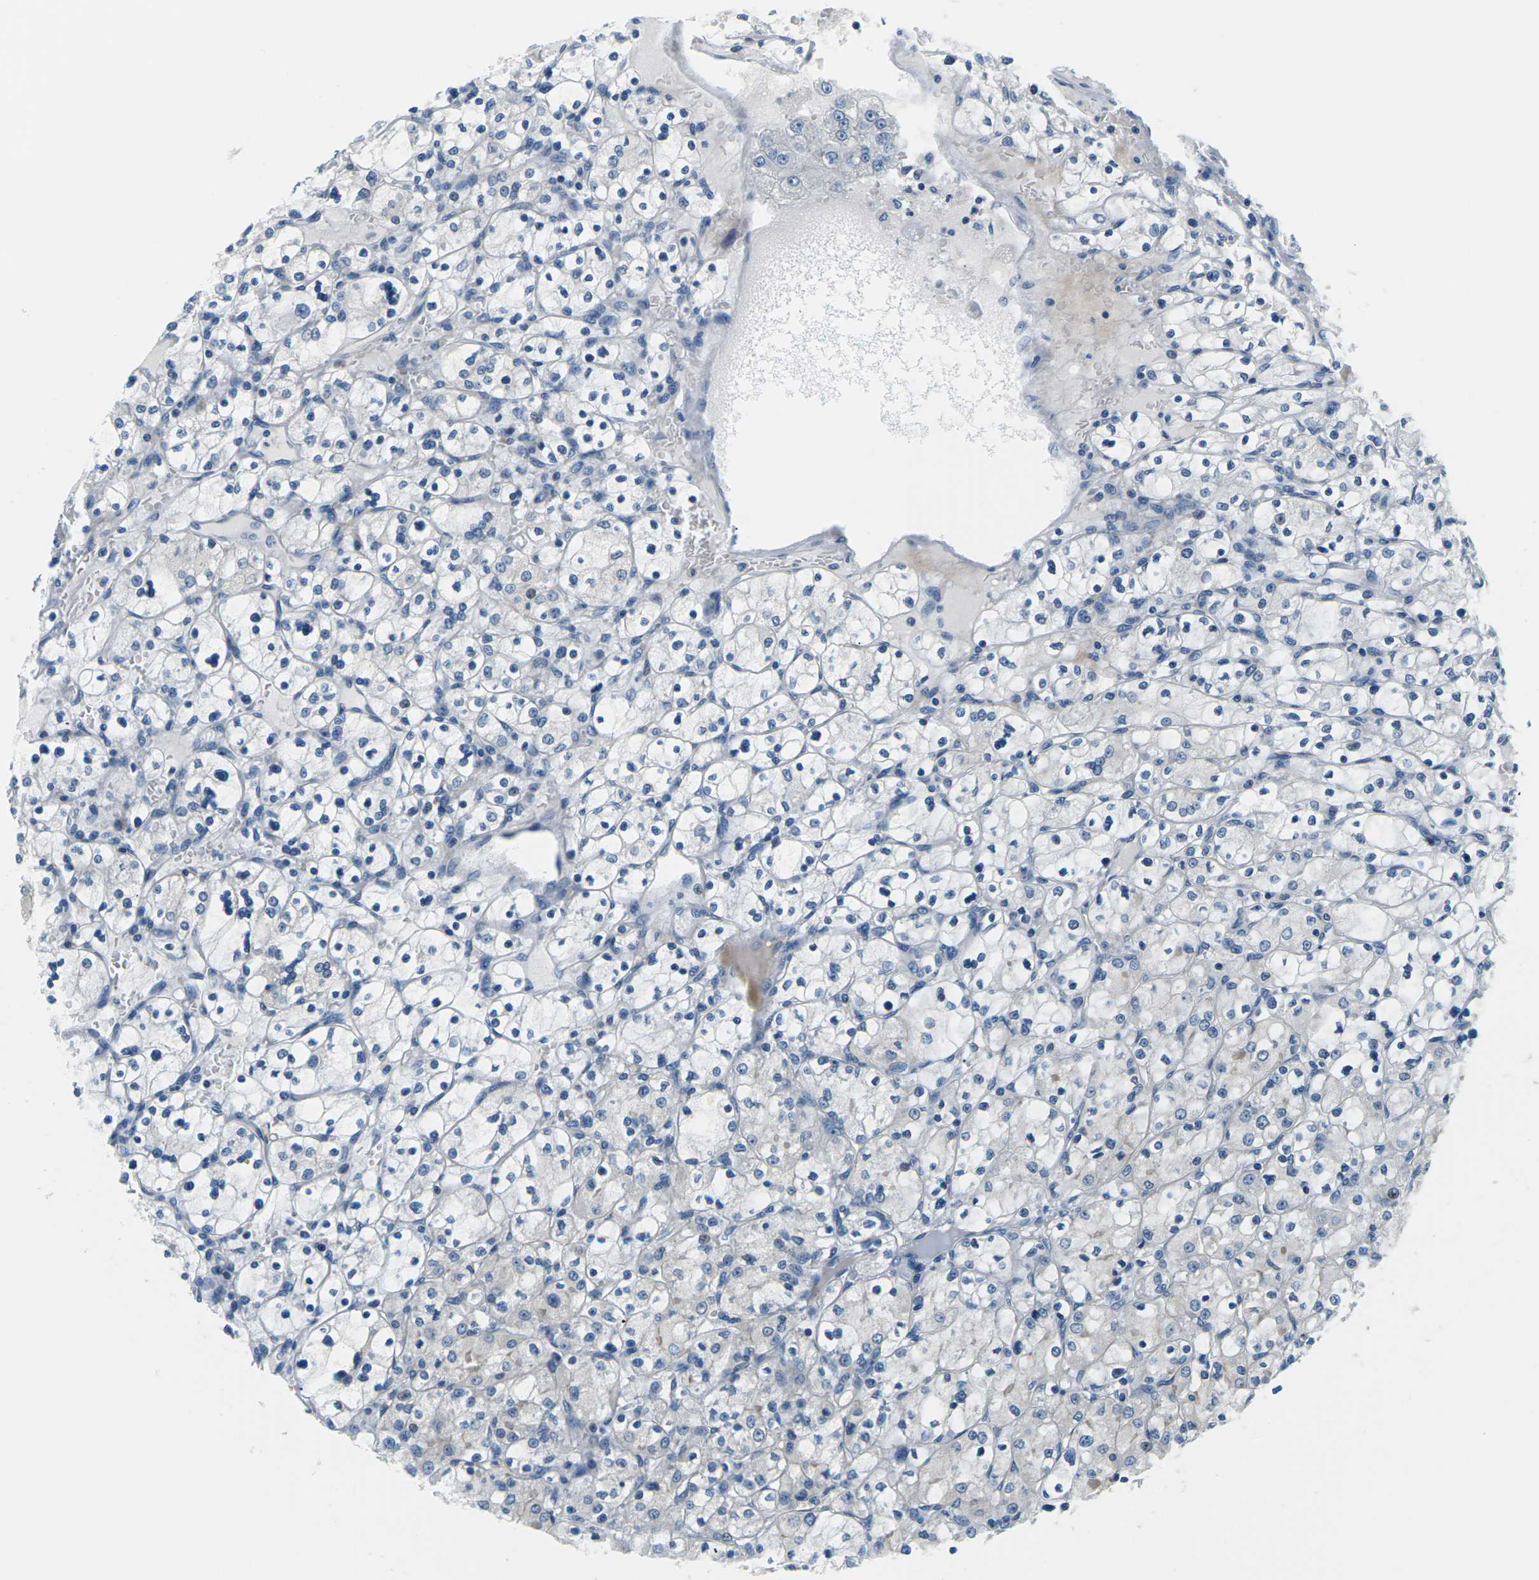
{"staining": {"intensity": "negative", "quantity": "none", "location": "none"}, "tissue": "renal cancer", "cell_type": "Tumor cells", "image_type": "cancer", "snomed": [{"axis": "morphology", "description": "Adenocarcinoma, NOS"}, {"axis": "topography", "description": "Kidney"}], "caption": "Immunohistochemistry micrograph of renal adenocarcinoma stained for a protein (brown), which reveals no expression in tumor cells. (Brightfield microscopy of DAB (3,3'-diaminobenzidine) IHC at high magnification).", "gene": "SLC13A3", "patient": {"sex": "female", "age": 83}}